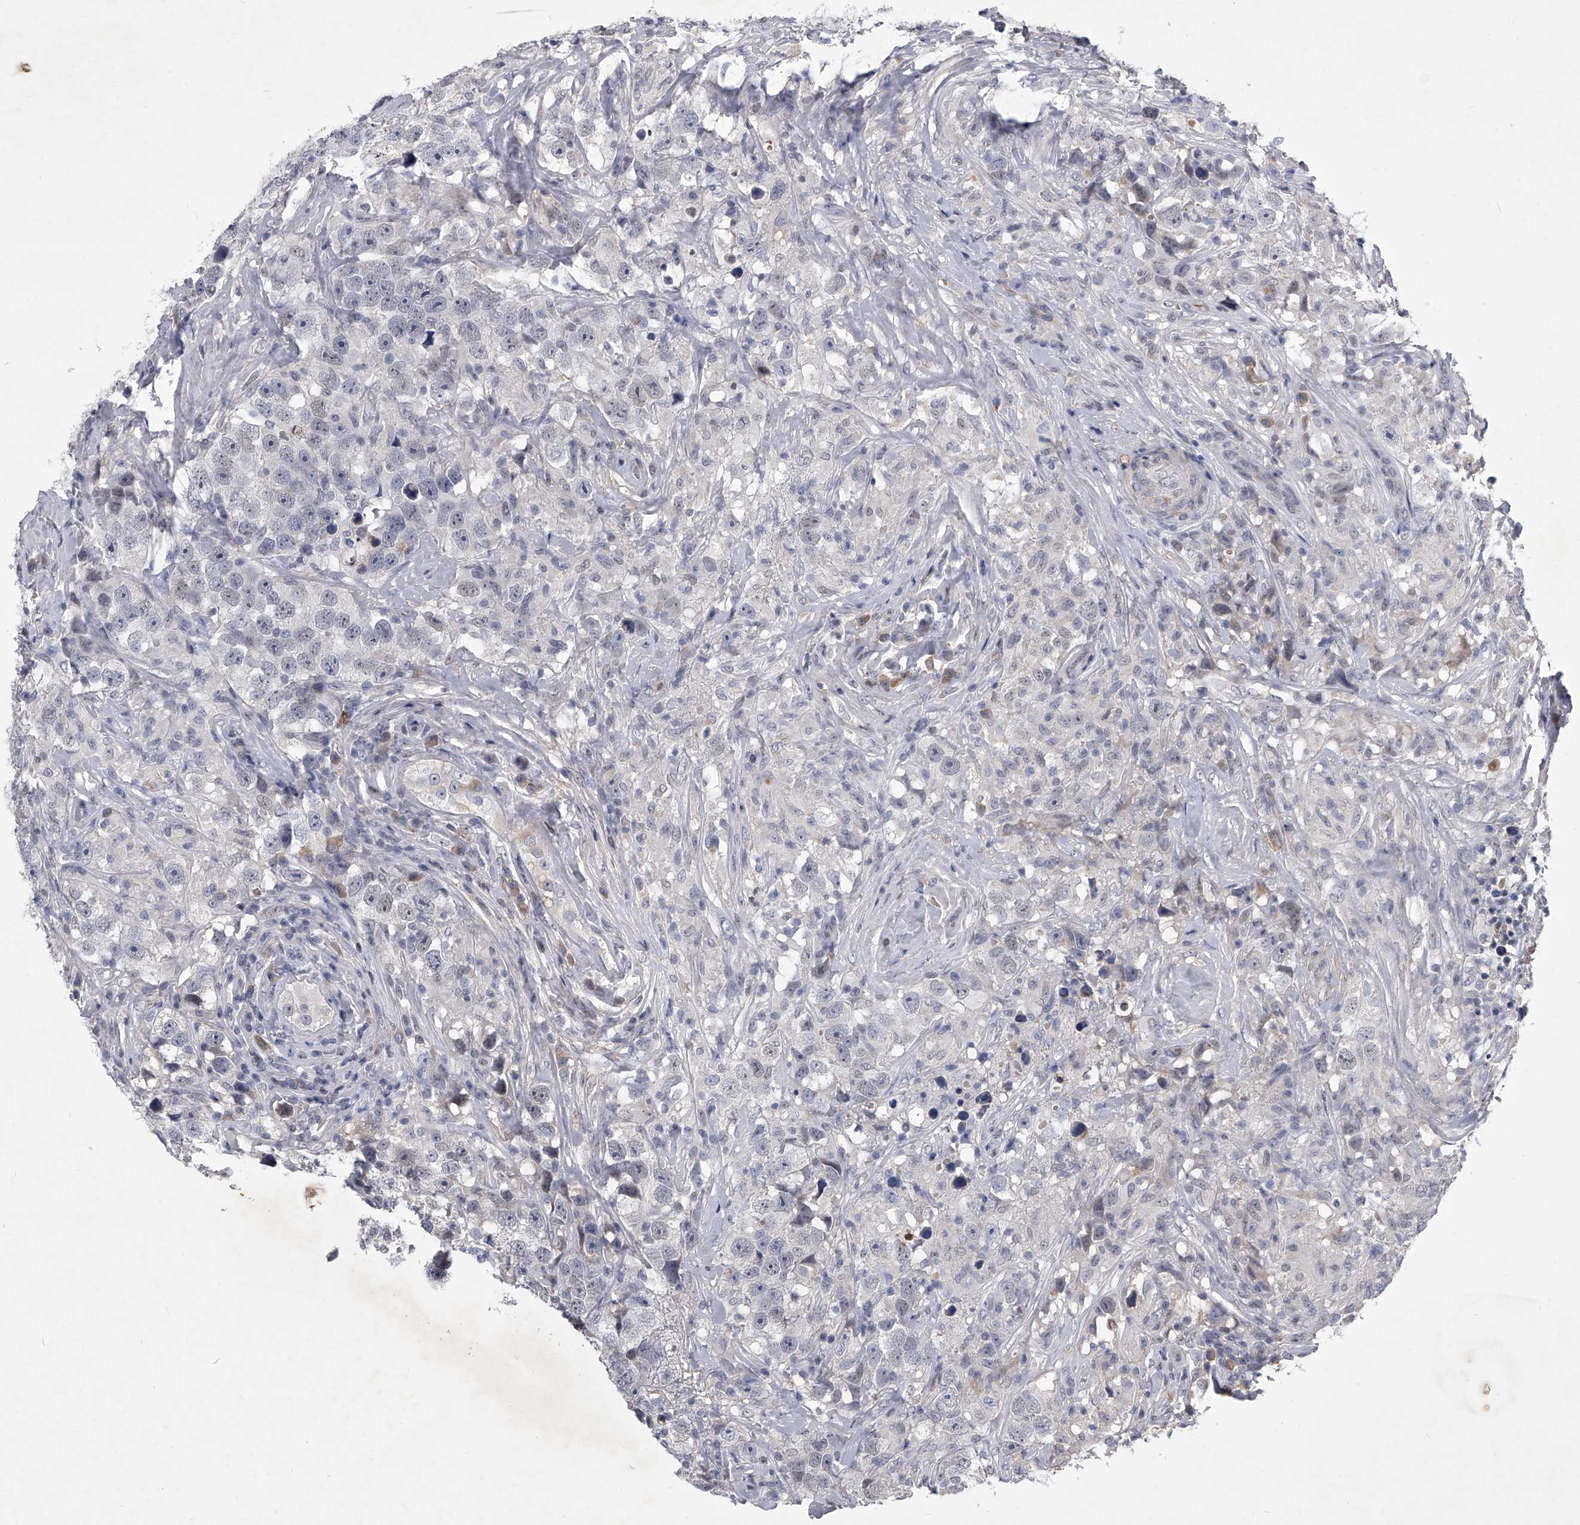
{"staining": {"intensity": "negative", "quantity": "none", "location": "none"}, "tissue": "testis cancer", "cell_type": "Tumor cells", "image_type": "cancer", "snomed": [{"axis": "morphology", "description": "Seminoma, NOS"}, {"axis": "topography", "description": "Testis"}], "caption": "Immunohistochemistry micrograph of human testis seminoma stained for a protein (brown), which demonstrates no staining in tumor cells.", "gene": "ZNF76", "patient": {"sex": "male", "age": 49}}